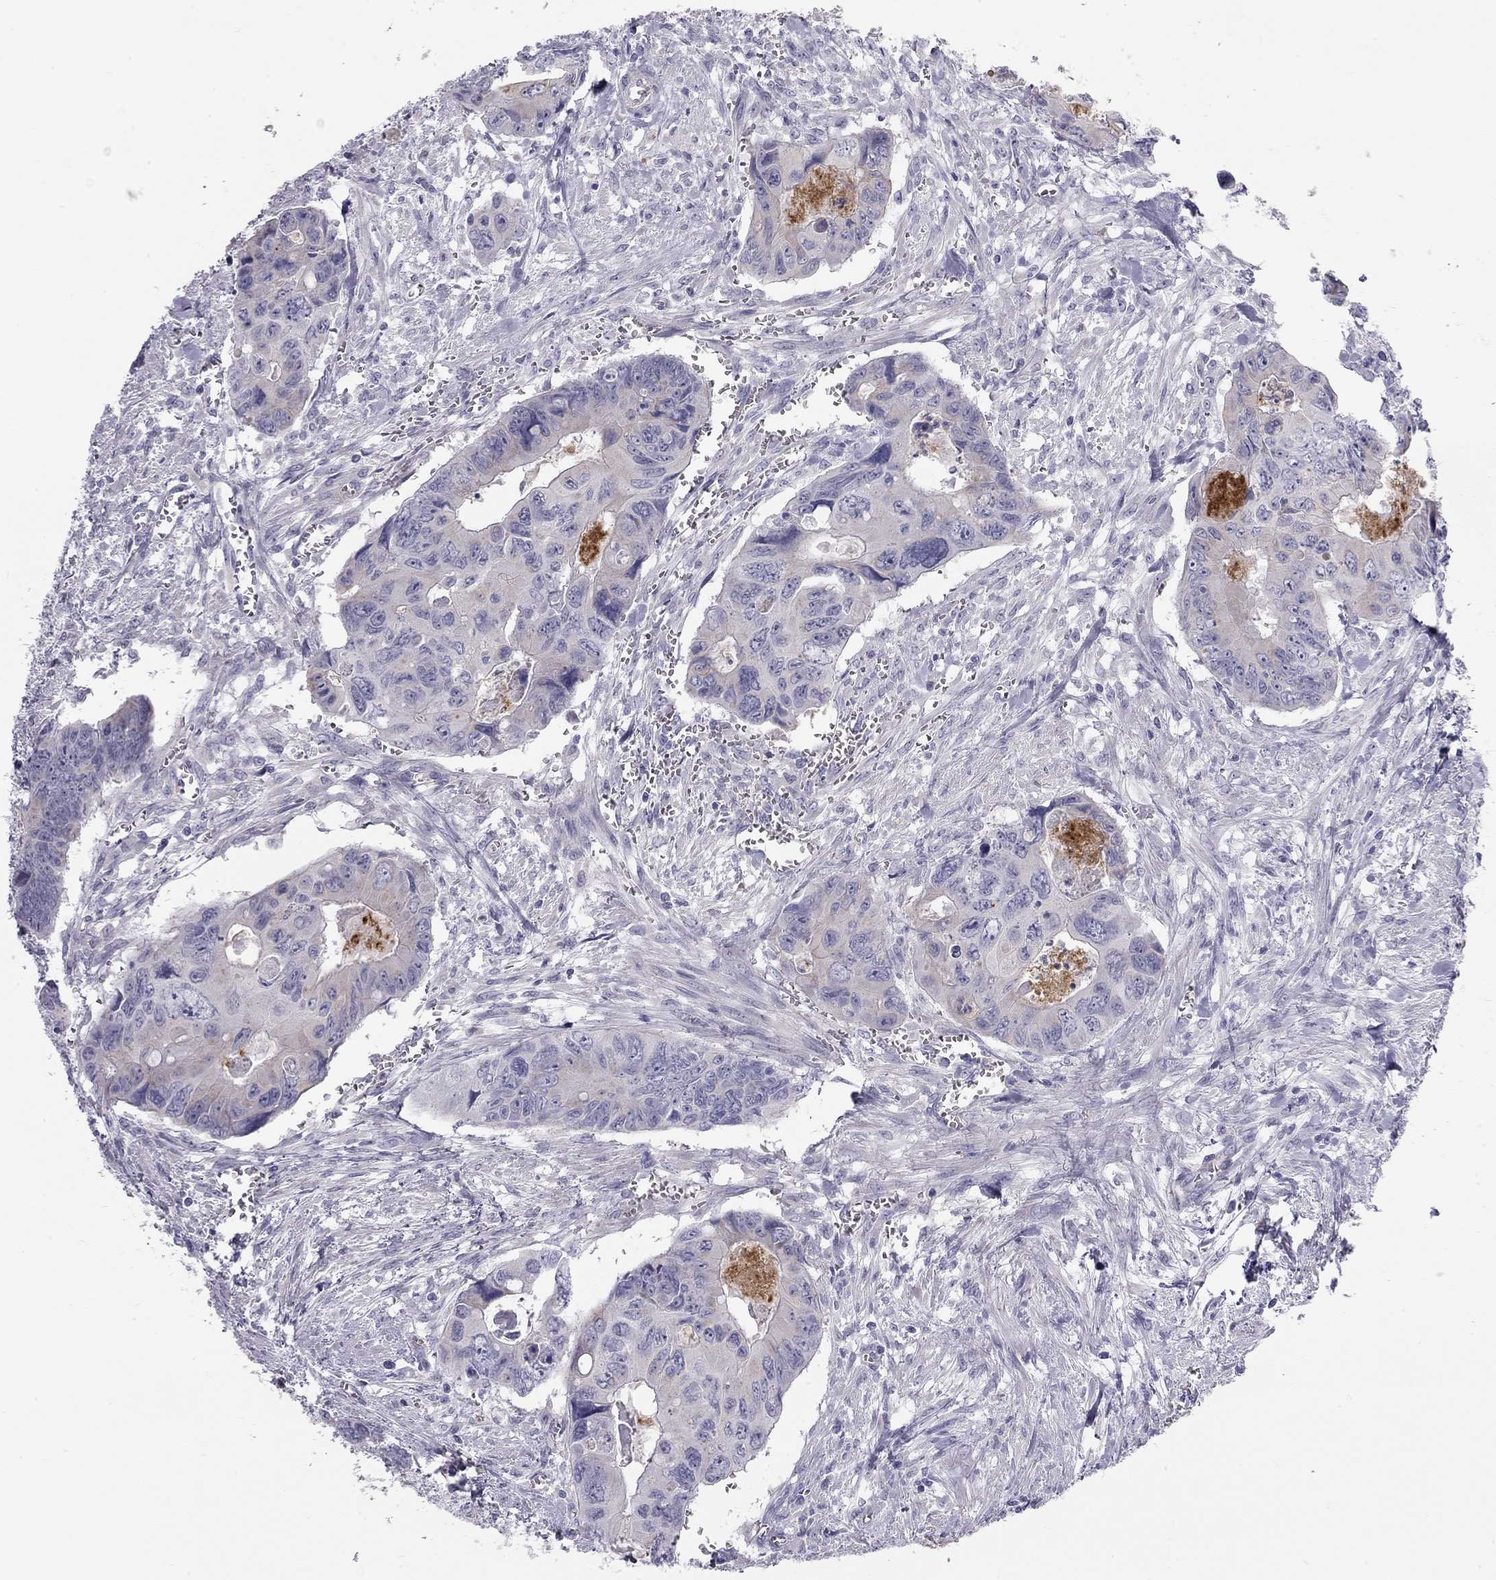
{"staining": {"intensity": "negative", "quantity": "none", "location": "none"}, "tissue": "colorectal cancer", "cell_type": "Tumor cells", "image_type": "cancer", "snomed": [{"axis": "morphology", "description": "Adenocarcinoma, NOS"}, {"axis": "topography", "description": "Rectum"}], "caption": "An image of human colorectal cancer is negative for staining in tumor cells. The staining is performed using DAB brown chromogen with nuclei counter-stained in using hematoxylin.", "gene": "TDRD6", "patient": {"sex": "male", "age": 62}}